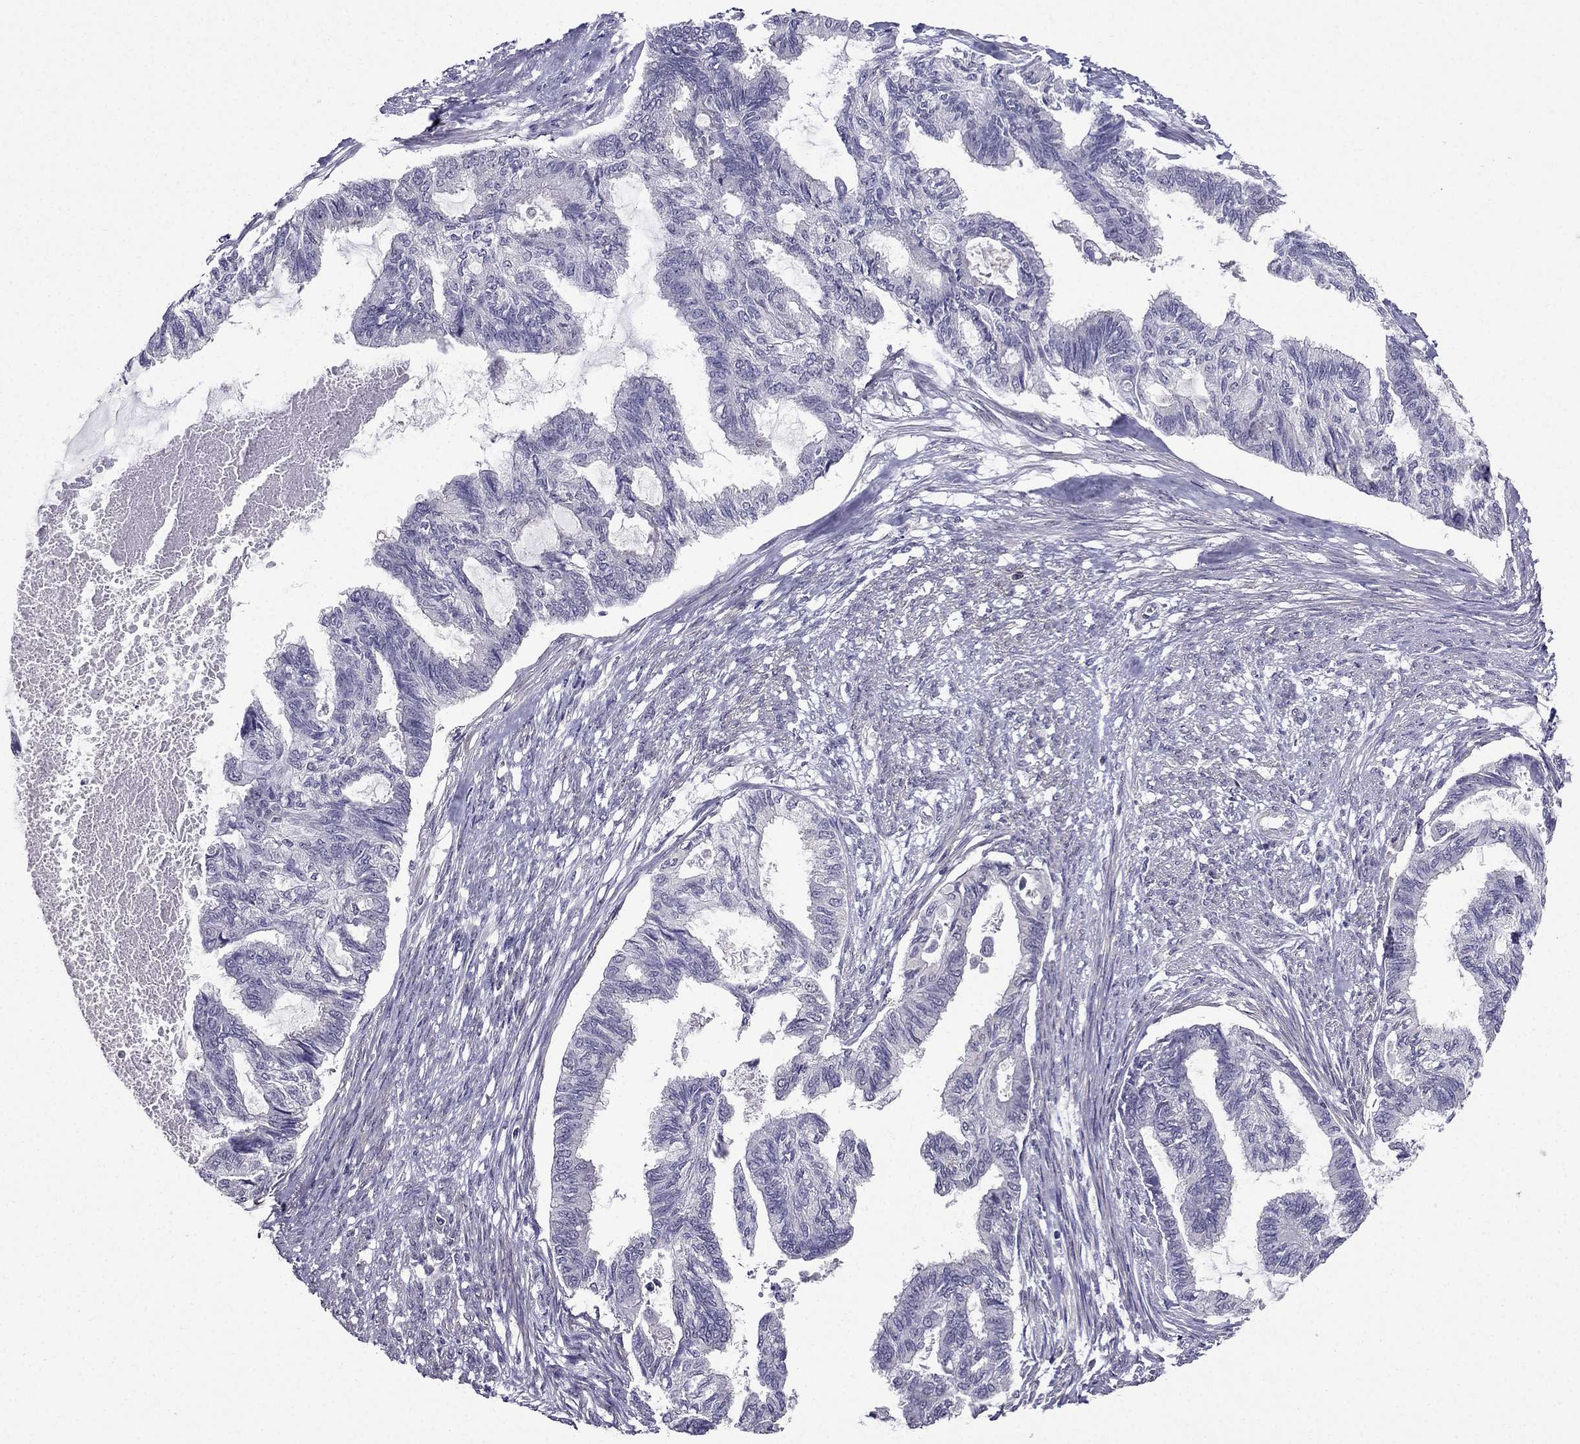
{"staining": {"intensity": "negative", "quantity": "none", "location": "none"}, "tissue": "endometrial cancer", "cell_type": "Tumor cells", "image_type": "cancer", "snomed": [{"axis": "morphology", "description": "Adenocarcinoma, NOS"}, {"axis": "topography", "description": "Endometrium"}], "caption": "Immunohistochemistry image of endometrial cancer stained for a protein (brown), which displays no staining in tumor cells.", "gene": "AAK1", "patient": {"sex": "female", "age": 86}}